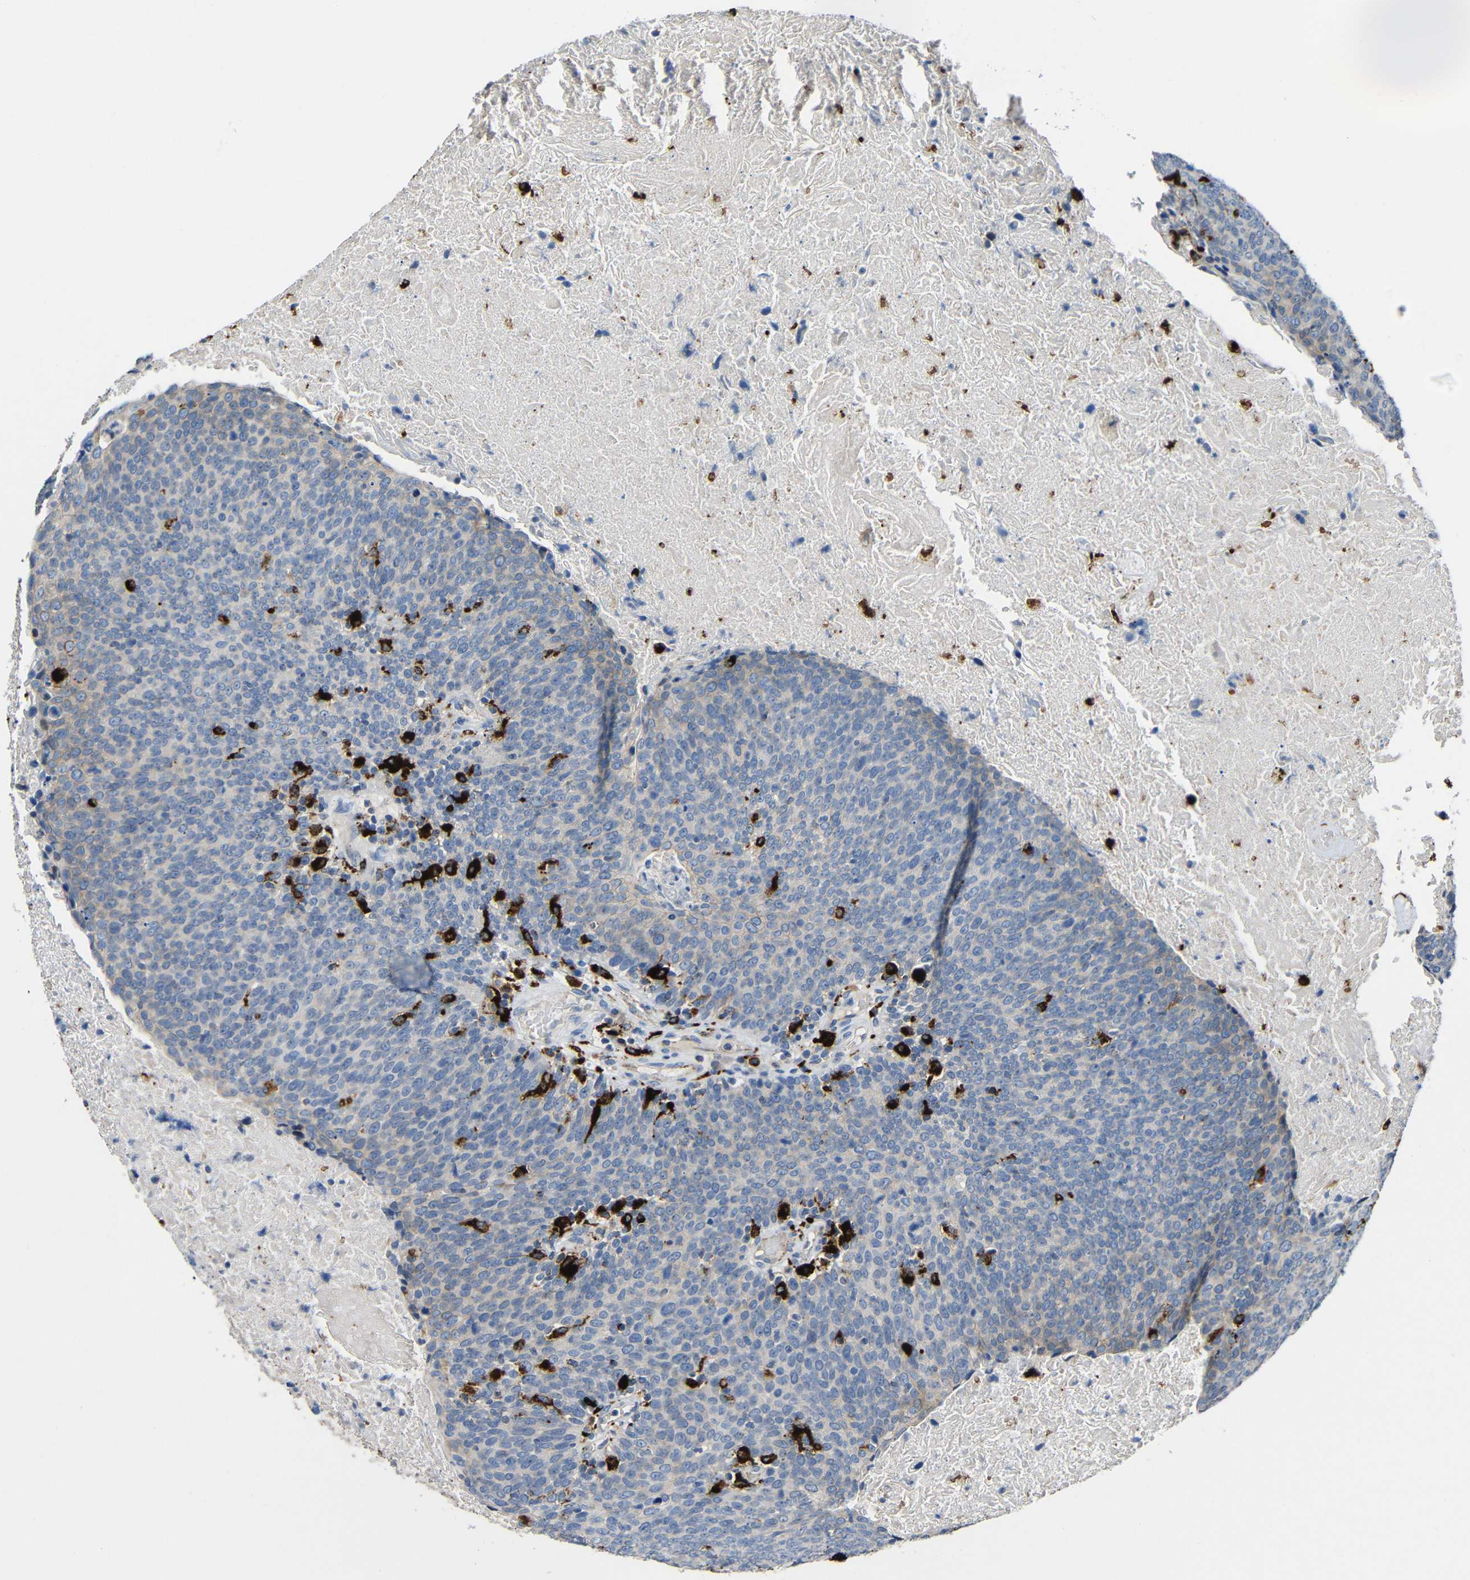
{"staining": {"intensity": "strong", "quantity": "<25%", "location": "cytoplasmic/membranous"}, "tissue": "head and neck cancer", "cell_type": "Tumor cells", "image_type": "cancer", "snomed": [{"axis": "morphology", "description": "Squamous cell carcinoma, NOS"}, {"axis": "morphology", "description": "Squamous cell carcinoma, metastatic, NOS"}, {"axis": "topography", "description": "Lymph node"}, {"axis": "topography", "description": "Head-Neck"}], "caption": "DAB immunohistochemical staining of head and neck metastatic squamous cell carcinoma displays strong cytoplasmic/membranous protein expression in about <25% of tumor cells. (DAB IHC, brown staining for protein, blue staining for nuclei).", "gene": "HLA-DMA", "patient": {"sex": "male", "age": 62}}